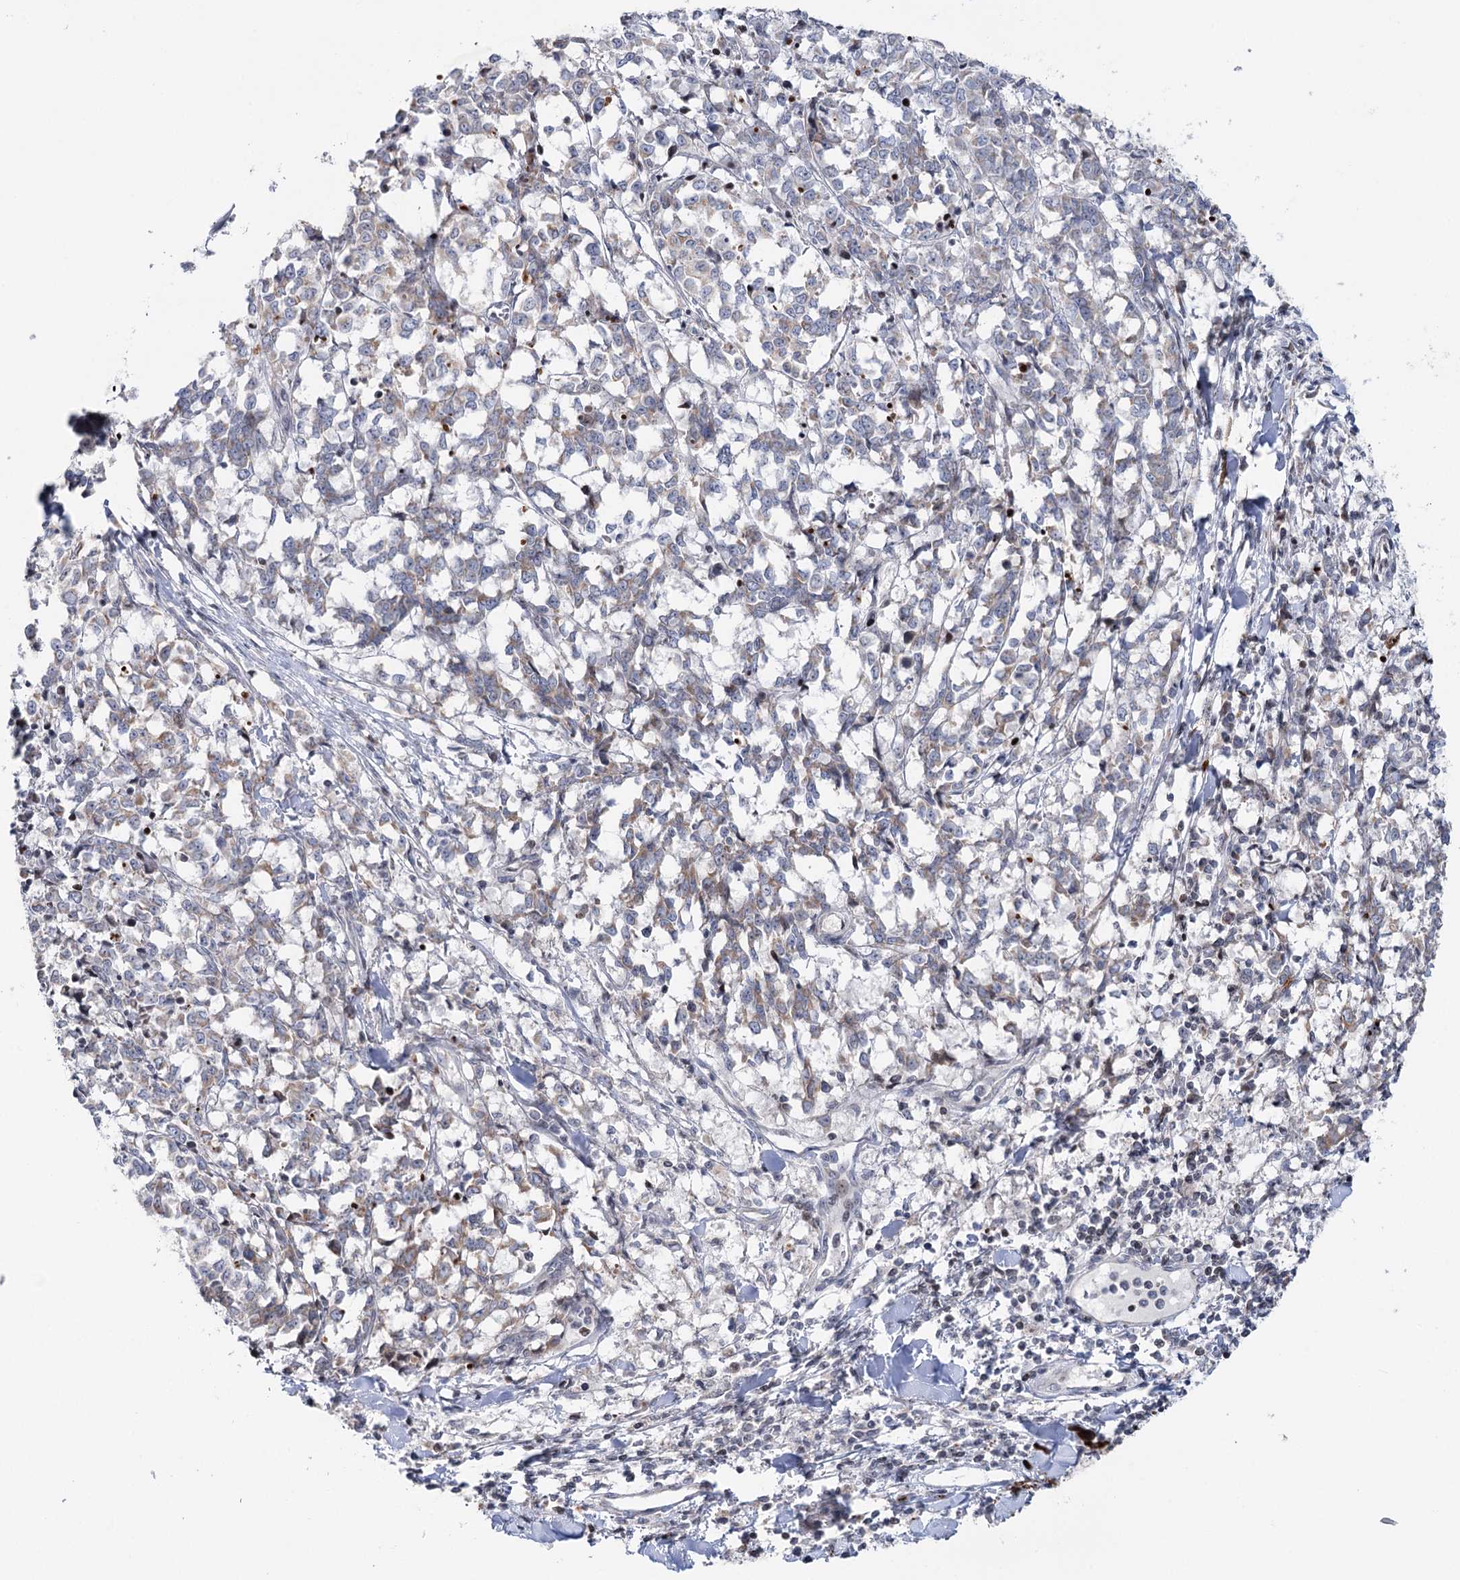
{"staining": {"intensity": "weak", "quantity": "25%-75%", "location": "cytoplasmic/membranous"}, "tissue": "melanoma", "cell_type": "Tumor cells", "image_type": "cancer", "snomed": [{"axis": "morphology", "description": "Malignant melanoma, NOS"}, {"axis": "topography", "description": "Skin"}], "caption": "Immunohistochemical staining of melanoma shows weak cytoplasmic/membranous protein positivity in about 25%-75% of tumor cells.", "gene": "PTGR1", "patient": {"sex": "female", "age": 72}}